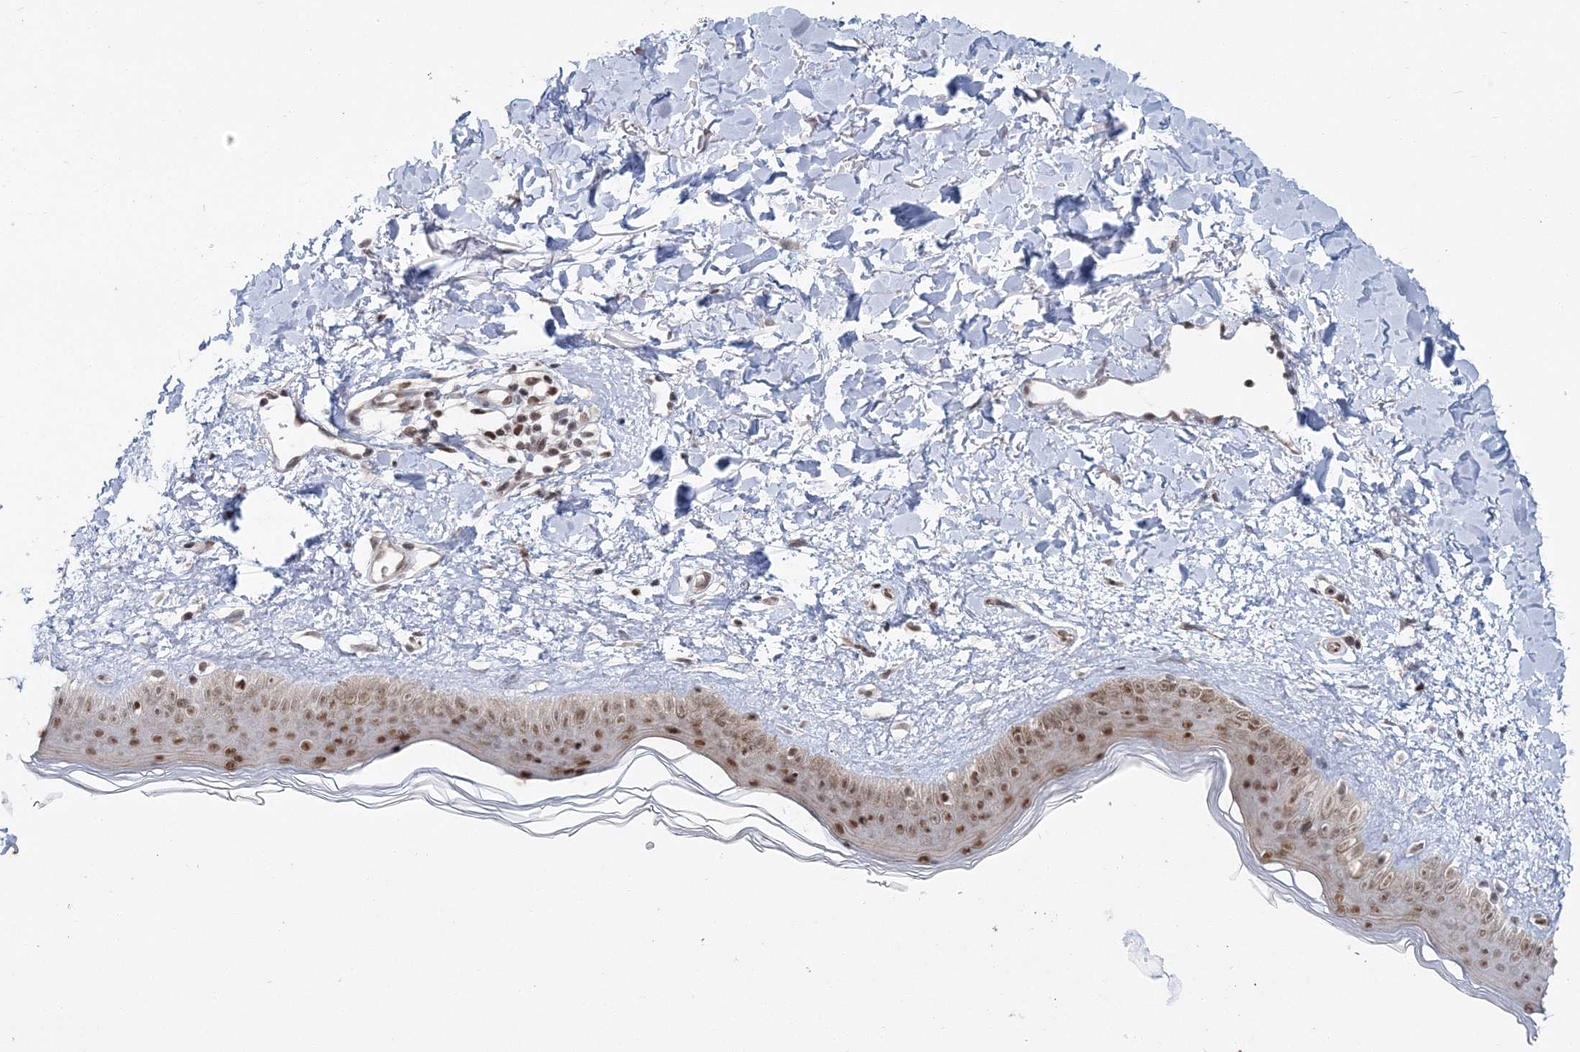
{"staining": {"intensity": "moderate", "quantity": ">75%", "location": "nuclear"}, "tissue": "skin", "cell_type": "Fibroblasts", "image_type": "normal", "snomed": [{"axis": "morphology", "description": "Normal tissue, NOS"}, {"axis": "topography", "description": "Skin"}], "caption": "The immunohistochemical stain highlights moderate nuclear staining in fibroblasts of benign skin. (DAB (3,3'-diaminobenzidine) = brown stain, brightfield microscopy at high magnification).", "gene": "PDS5A", "patient": {"sex": "female", "age": 58}}